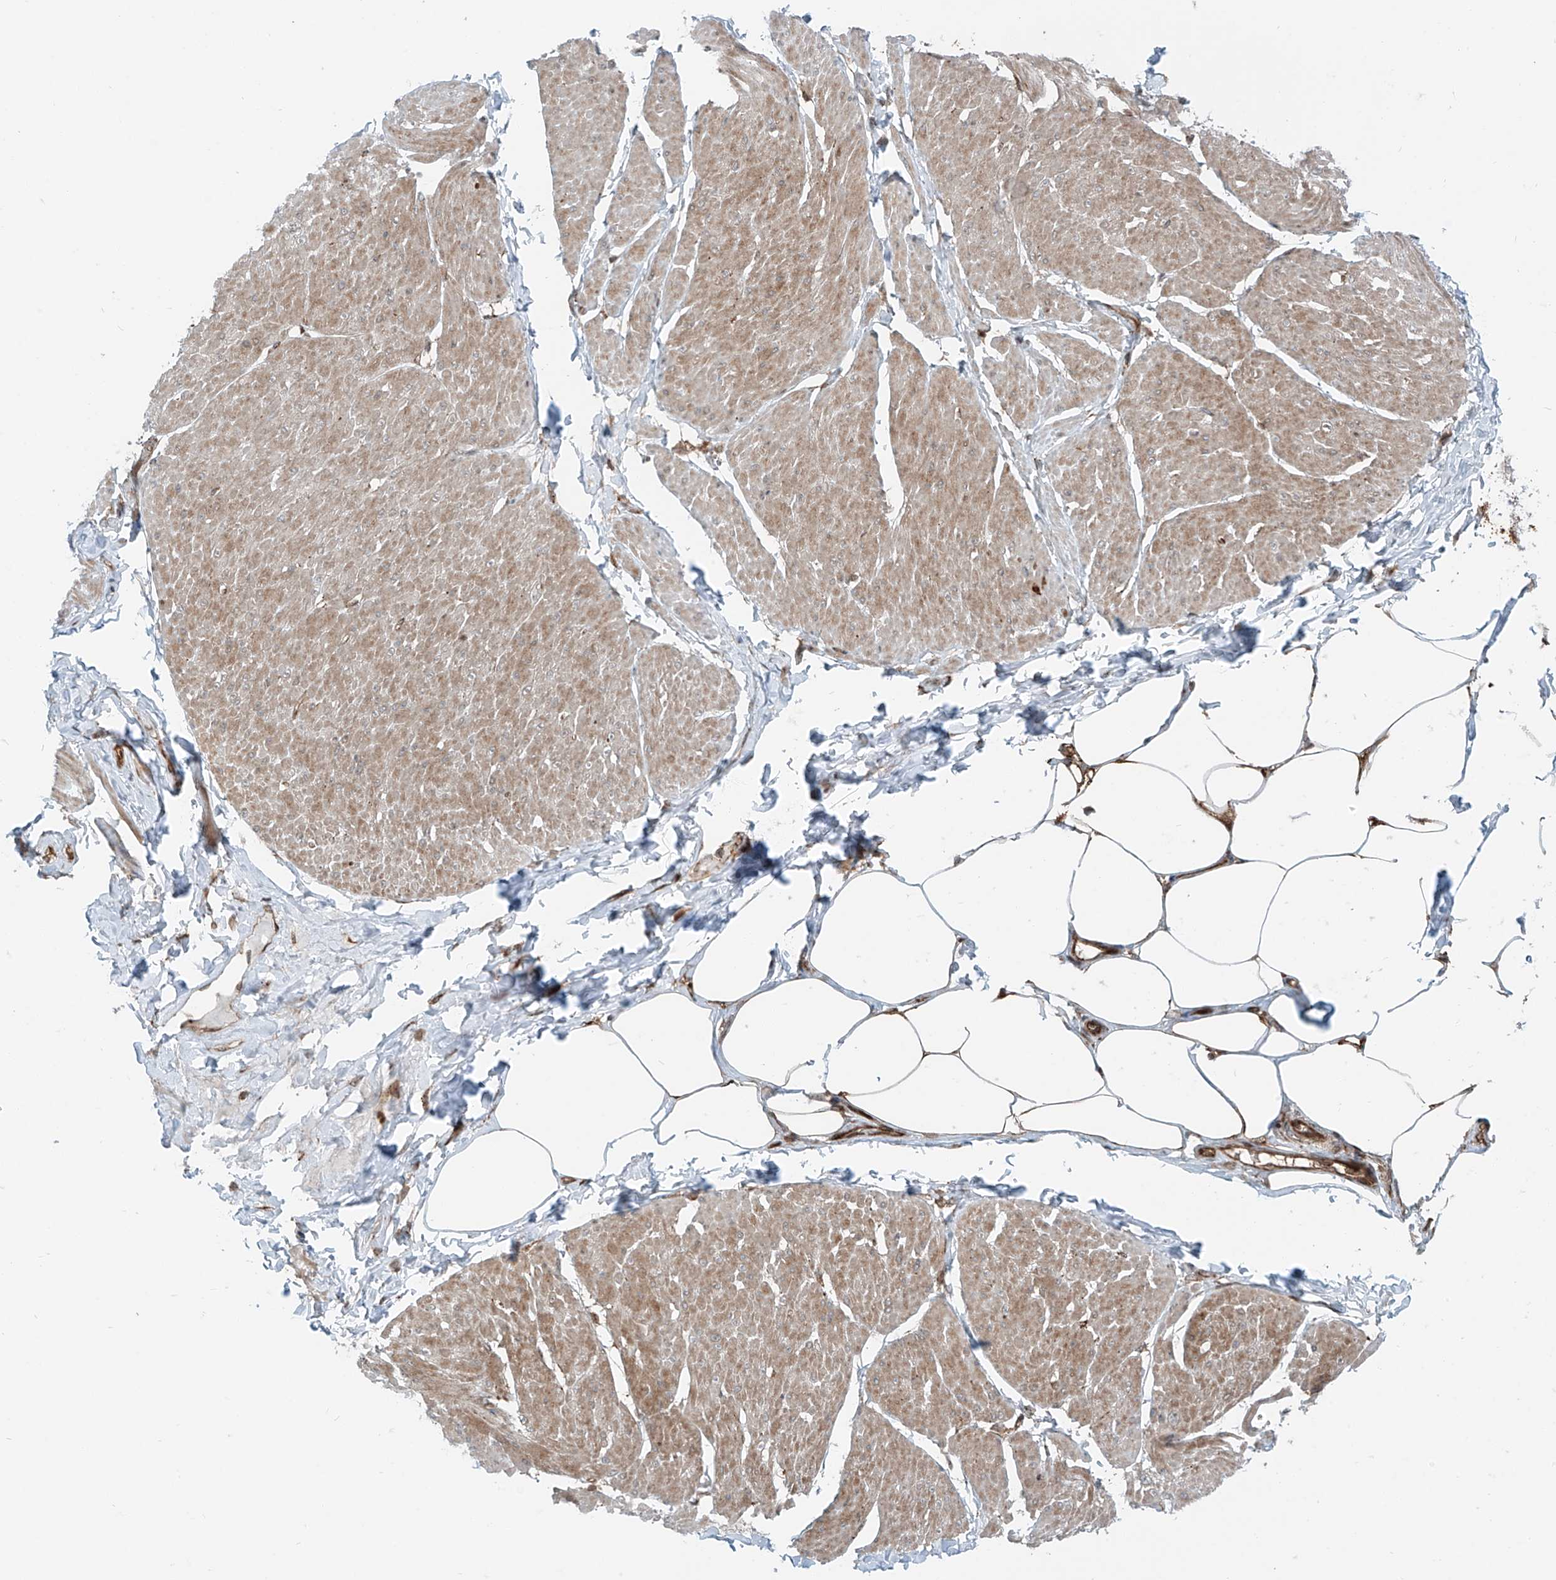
{"staining": {"intensity": "moderate", "quantity": ">75%", "location": "cytoplasmic/membranous"}, "tissue": "smooth muscle", "cell_type": "Smooth muscle cells", "image_type": "normal", "snomed": [{"axis": "morphology", "description": "Urothelial carcinoma, High grade"}, {"axis": "topography", "description": "Urinary bladder"}], "caption": "Smooth muscle cells demonstrate medium levels of moderate cytoplasmic/membranous expression in about >75% of cells in unremarkable smooth muscle.", "gene": "USP48", "patient": {"sex": "male", "age": 46}}